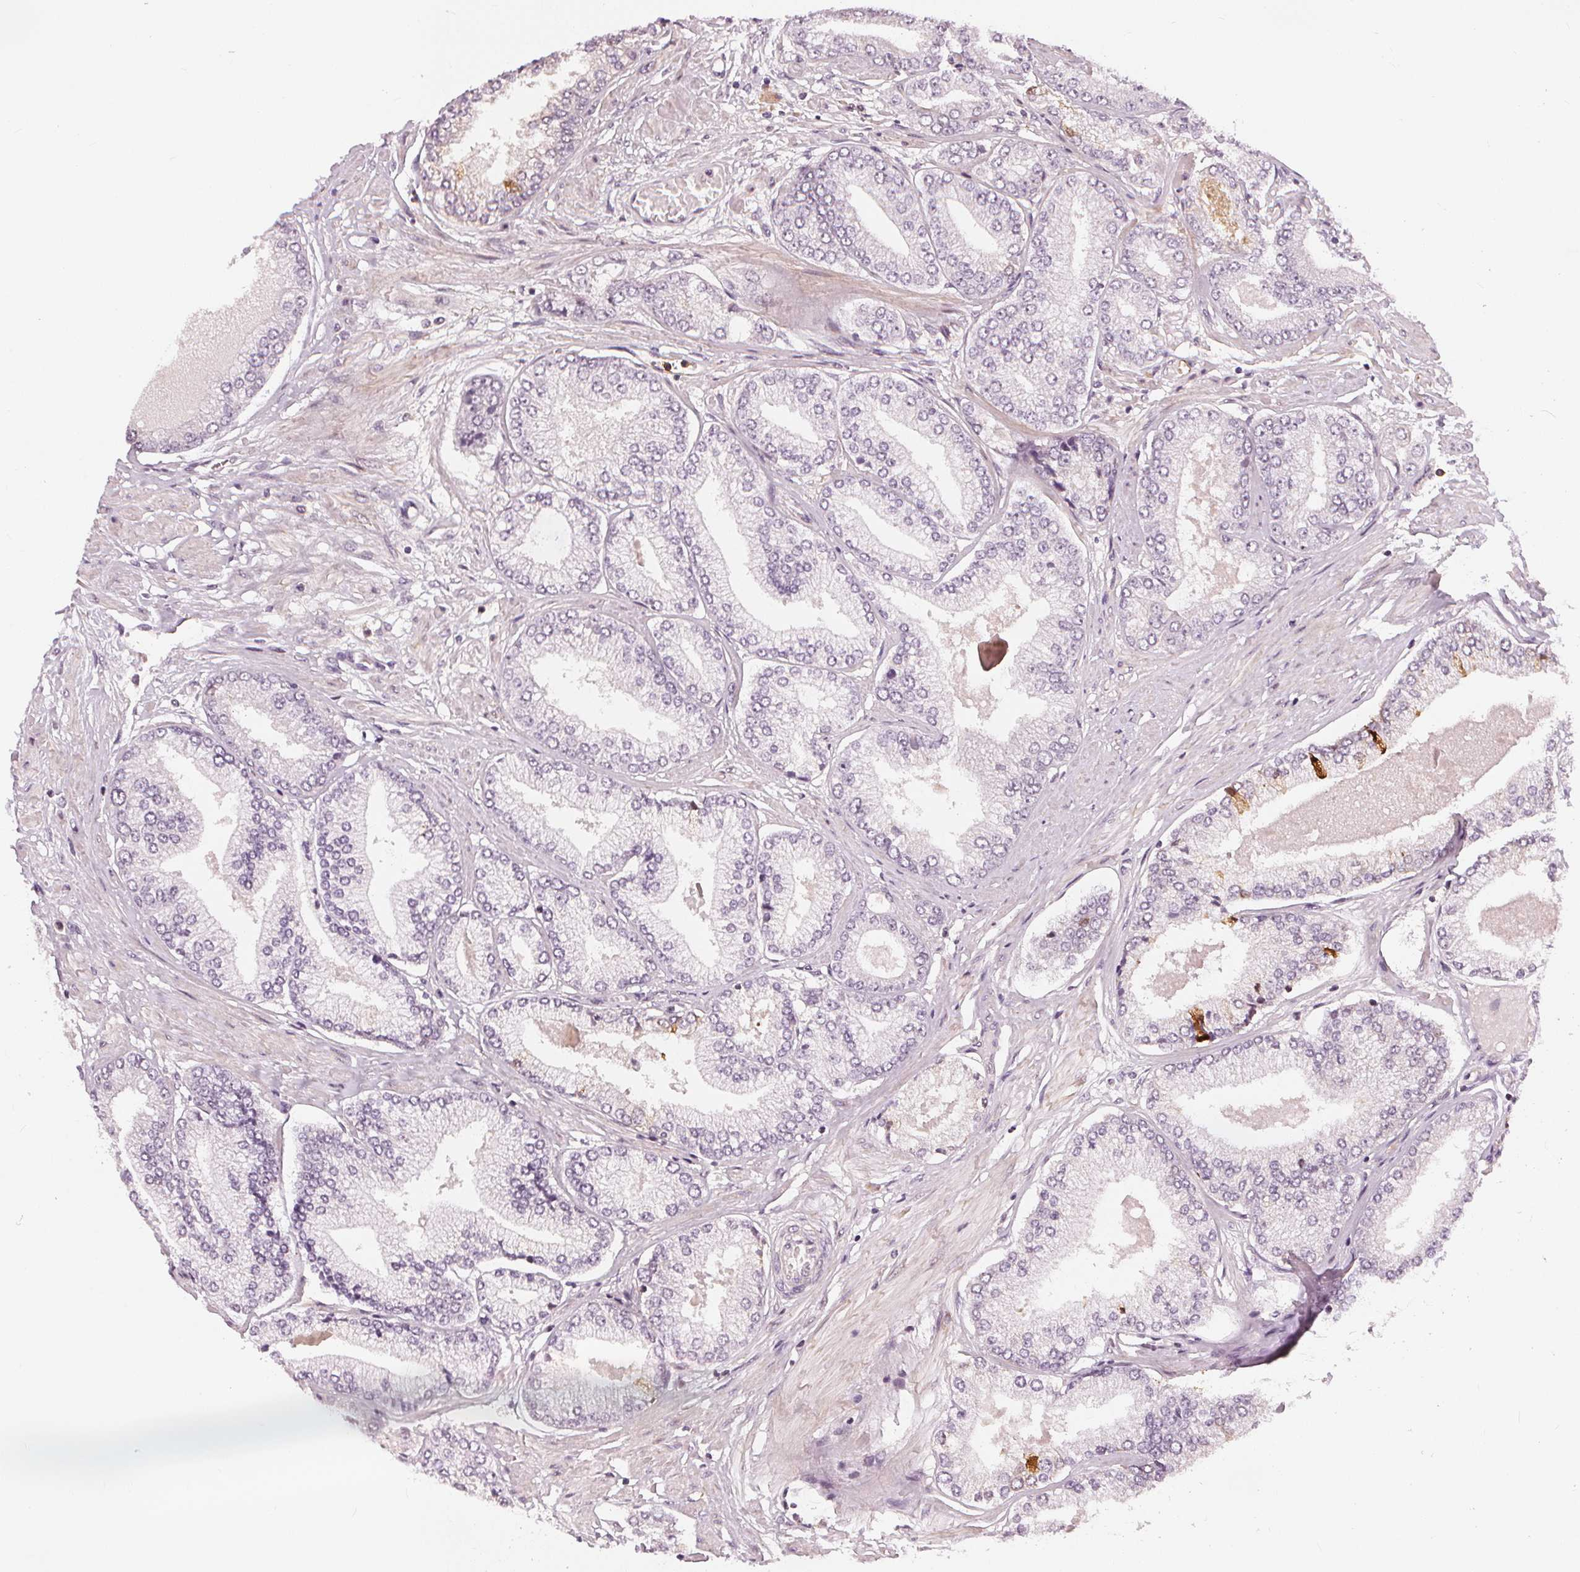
{"staining": {"intensity": "negative", "quantity": "none", "location": "none"}, "tissue": "prostate cancer", "cell_type": "Tumor cells", "image_type": "cancer", "snomed": [{"axis": "morphology", "description": "Adenocarcinoma, Low grade"}, {"axis": "topography", "description": "Prostate"}], "caption": "Tumor cells show no significant staining in prostate adenocarcinoma (low-grade). The staining is performed using DAB brown chromogen with nuclei counter-stained in using hematoxylin.", "gene": "SLC34A1", "patient": {"sex": "male", "age": 55}}